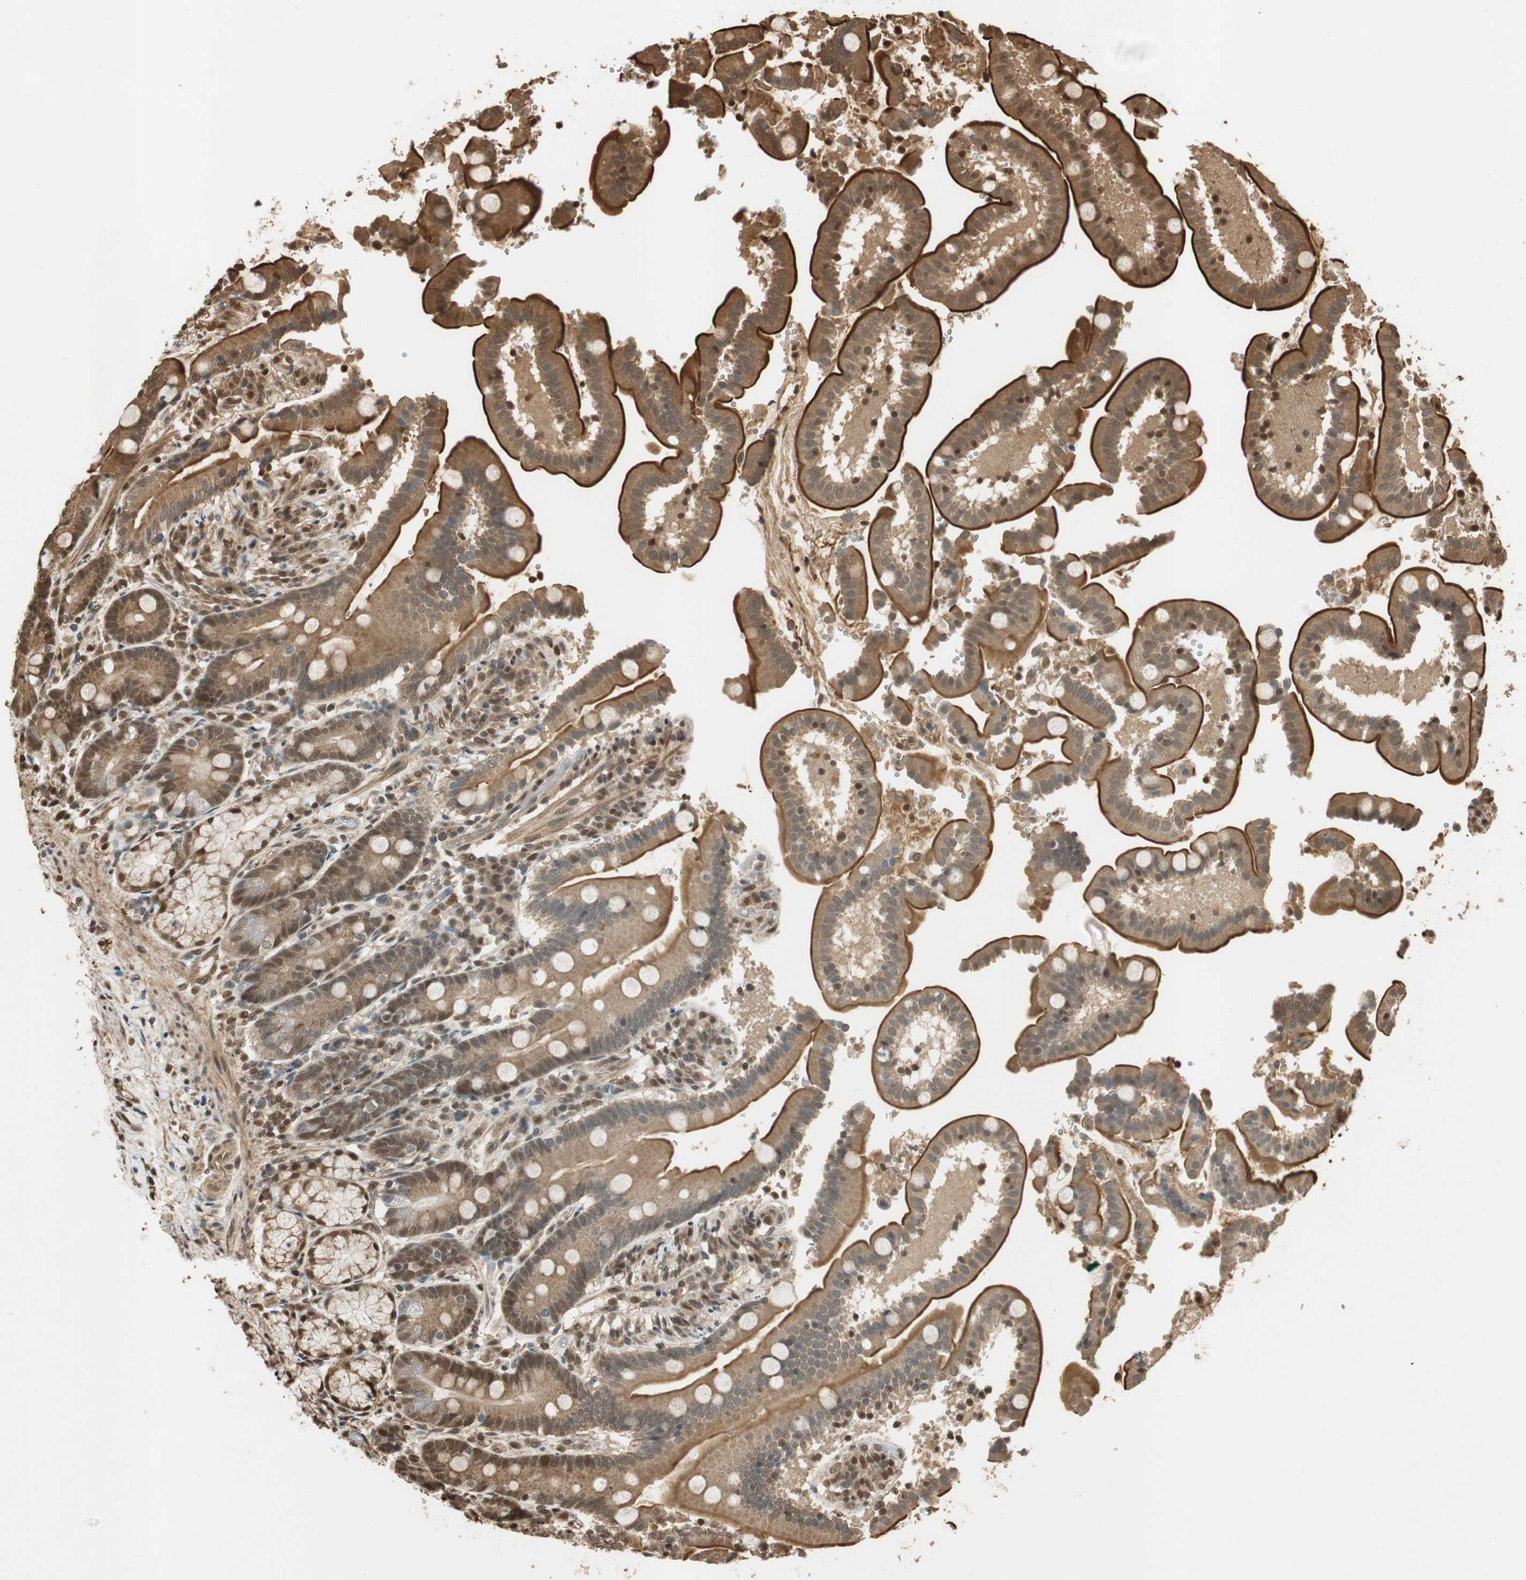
{"staining": {"intensity": "strong", "quantity": ">75%", "location": "cytoplasmic/membranous,nuclear"}, "tissue": "duodenum", "cell_type": "Glandular cells", "image_type": "normal", "snomed": [{"axis": "morphology", "description": "Normal tissue, NOS"}, {"axis": "topography", "description": "Small intestine, NOS"}], "caption": "Duodenum was stained to show a protein in brown. There is high levels of strong cytoplasmic/membranous,nuclear staining in about >75% of glandular cells.", "gene": "RPA3", "patient": {"sex": "female", "age": 71}}